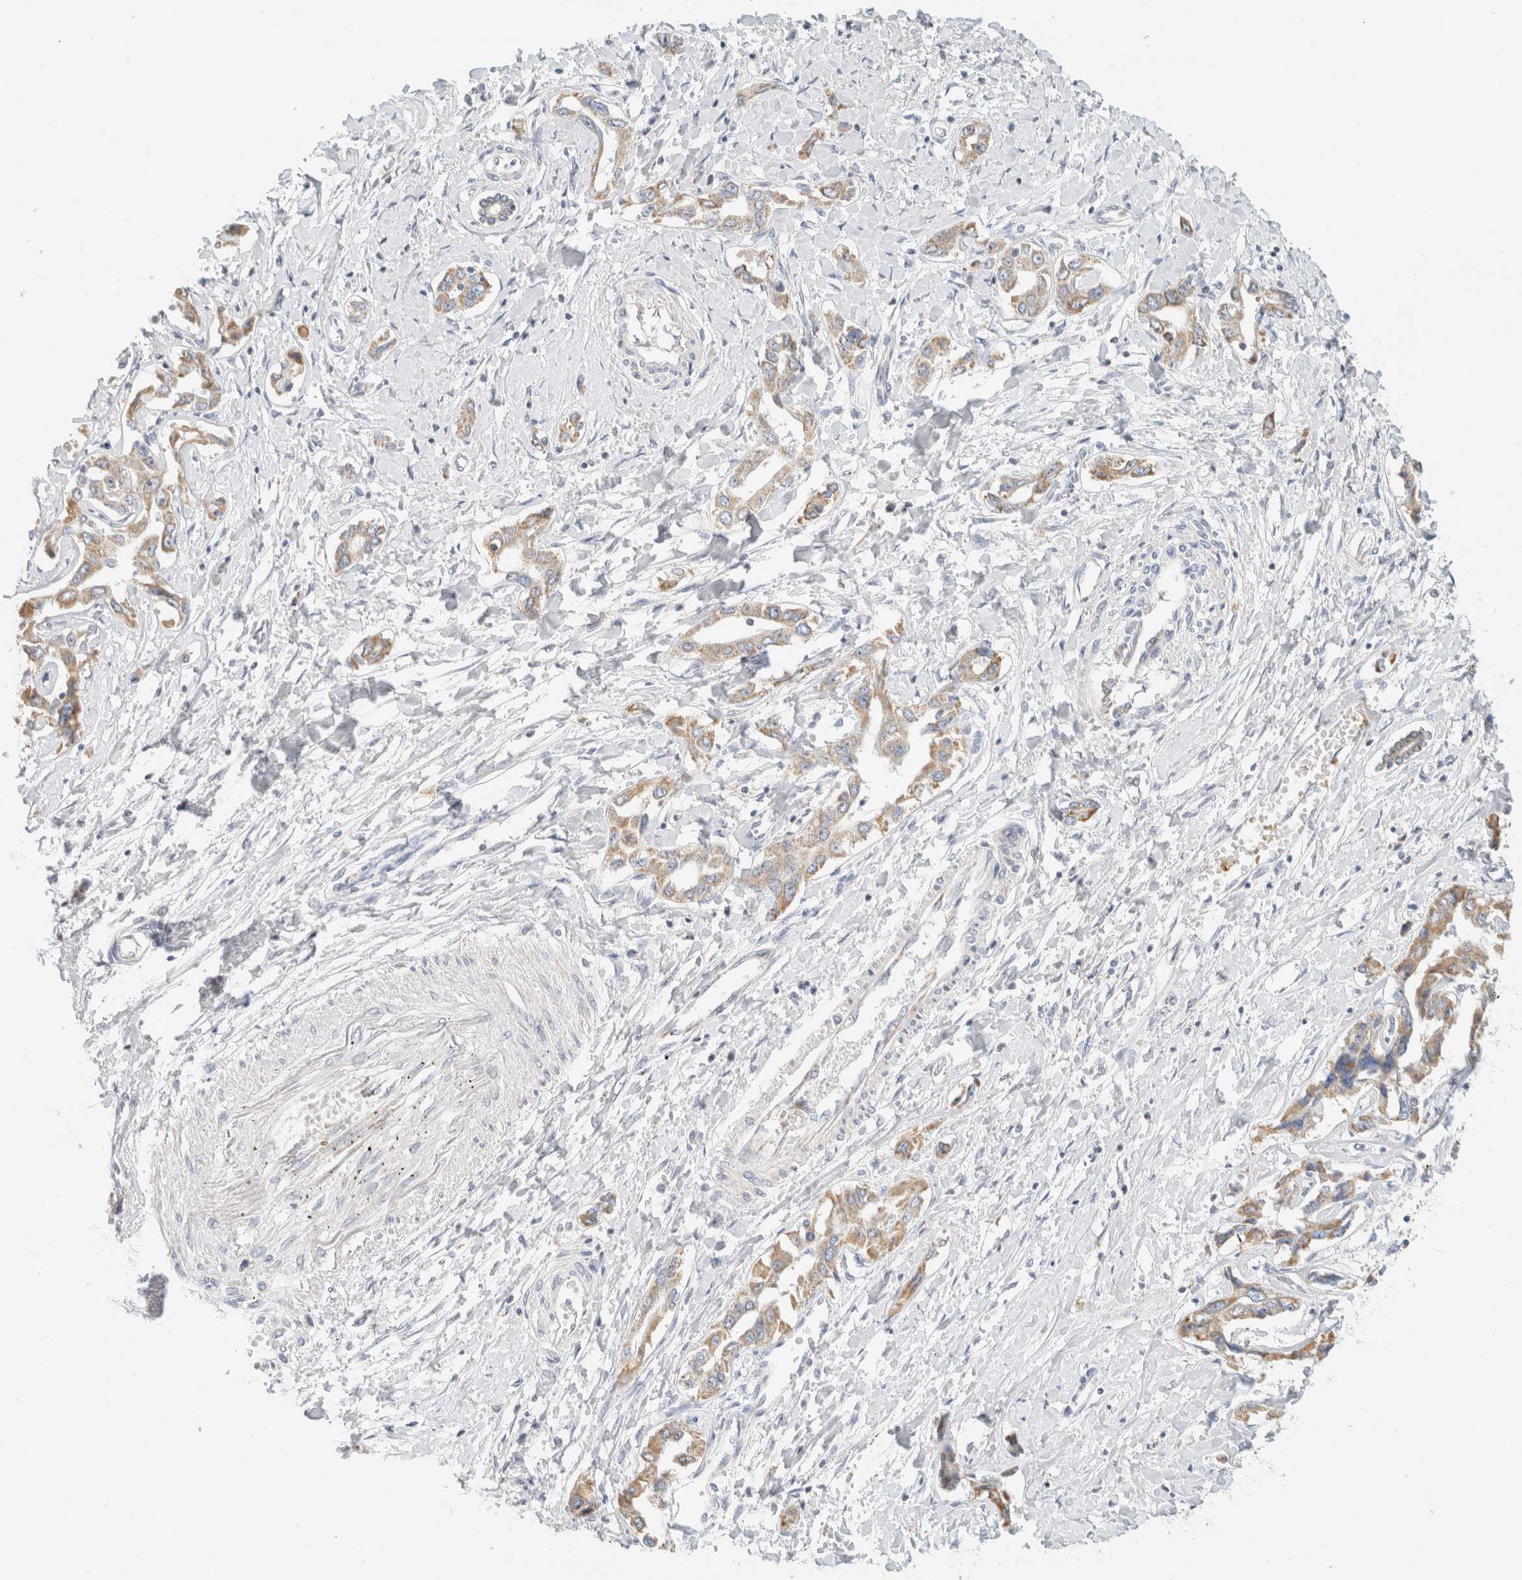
{"staining": {"intensity": "weak", "quantity": ">75%", "location": "cytoplasmic/membranous"}, "tissue": "liver cancer", "cell_type": "Tumor cells", "image_type": "cancer", "snomed": [{"axis": "morphology", "description": "Cholangiocarcinoma"}, {"axis": "topography", "description": "Liver"}], "caption": "IHC staining of cholangiocarcinoma (liver), which shows low levels of weak cytoplasmic/membranous positivity in approximately >75% of tumor cells indicating weak cytoplasmic/membranous protein staining. The staining was performed using DAB (3,3'-diaminobenzidine) (brown) for protein detection and nuclei were counterstained in hematoxylin (blue).", "gene": "HDHD3", "patient": {"sex": "male", "age": 59}}